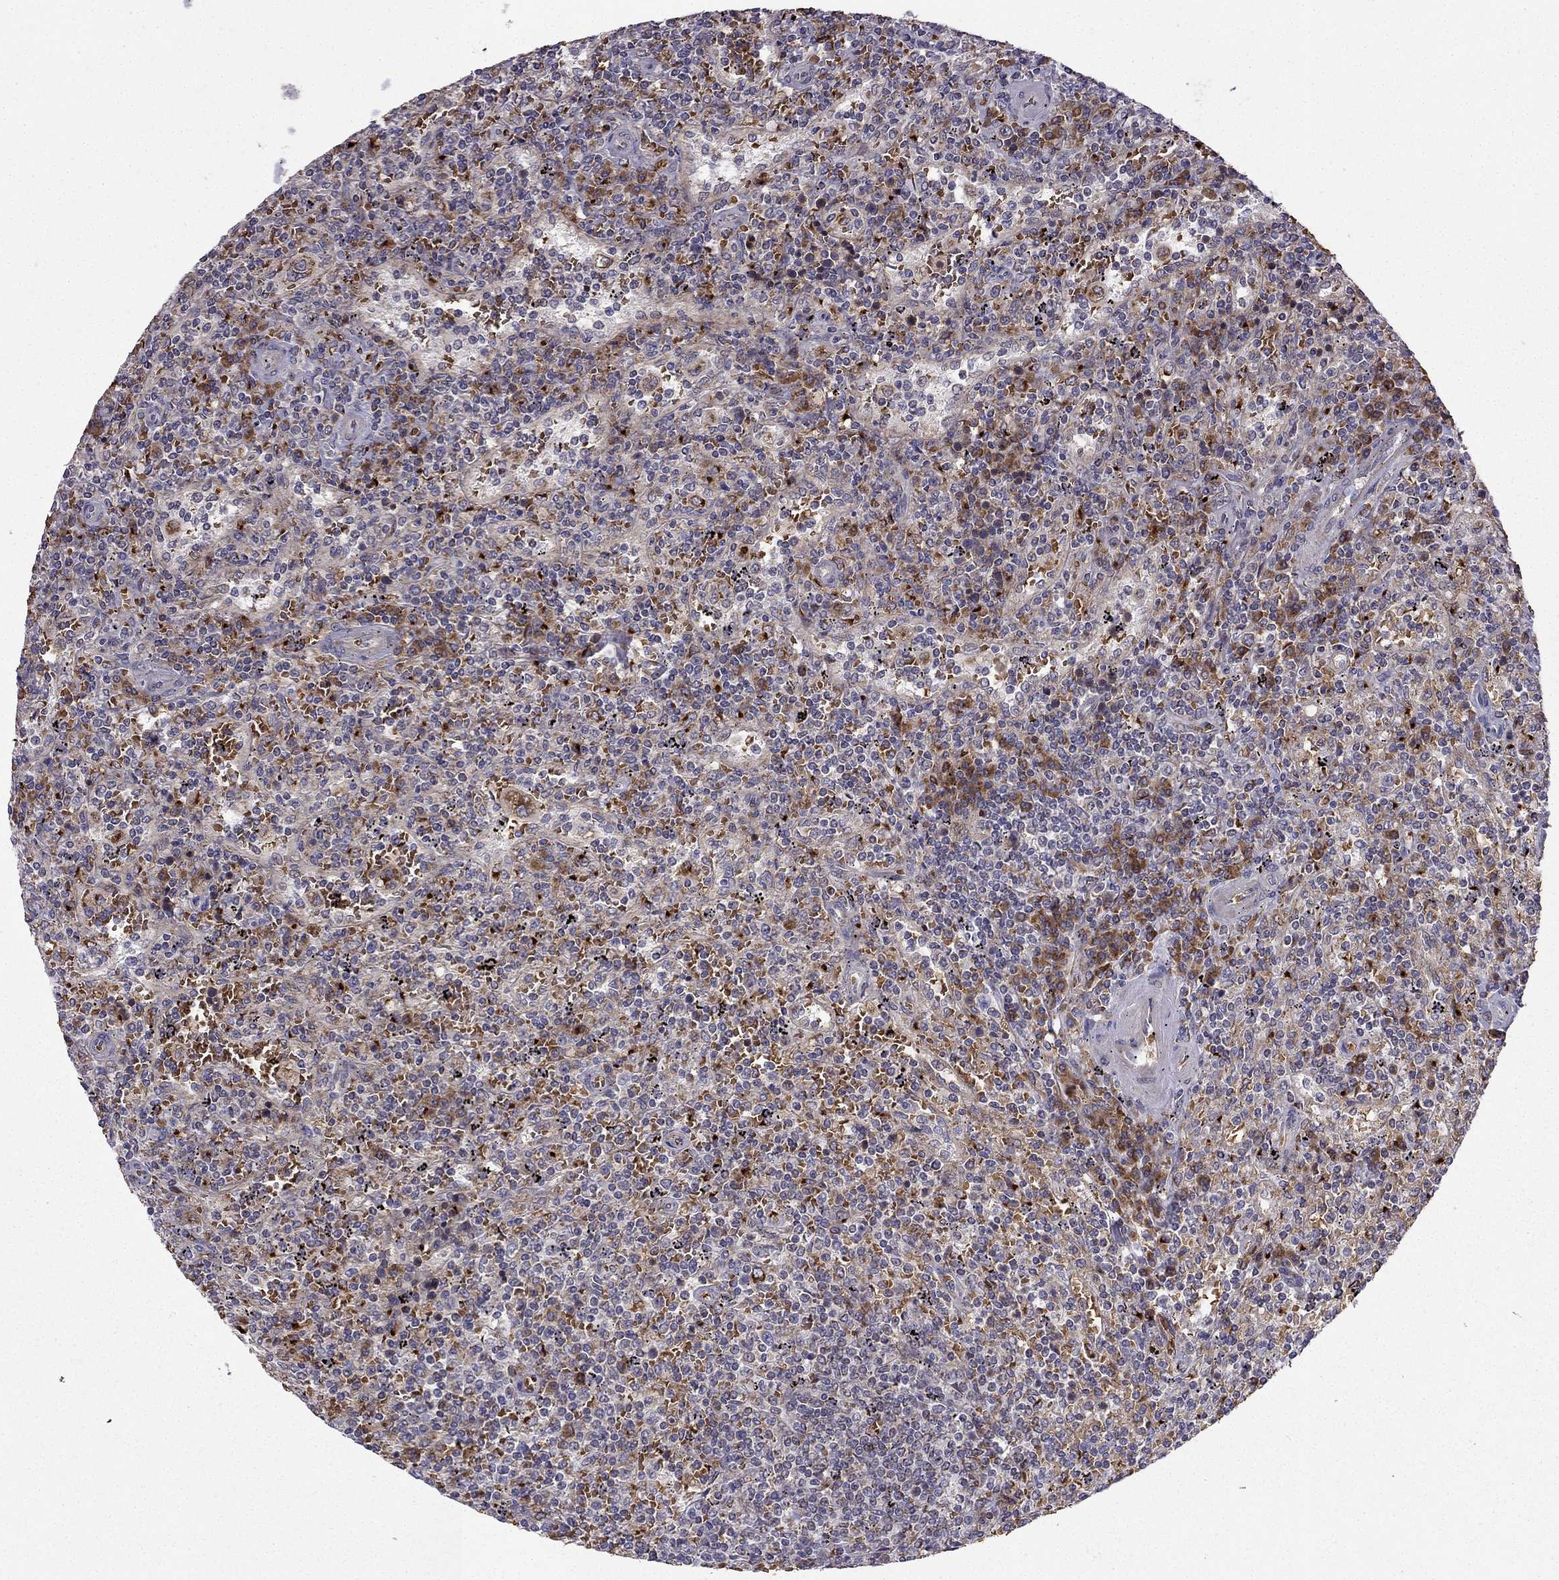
{"staining": {"intensity": "negative", "quantity": "none", "location": "none"}, "tissue": "lymphoma", "cell_type": "Tumor cells", "image_type": "cancer", "snomed": [{"axis": "morphology", "description": "Malignant lymphoma, non-Hodgkin's type, Low grade"}, {"axis": "topography", "description": "Spleen"}], "caption": "Immunohistochemistry of malignant lymphoma, non-Hodgkin's type (low-grade) demonstrates no positivity in tumor cells. (DAB (3,3'-diaminobenzidine) IHC with hematoxylin counter stain).", "gene": "B4GALT7", "patient": {"sex": "male", "age": 62}}